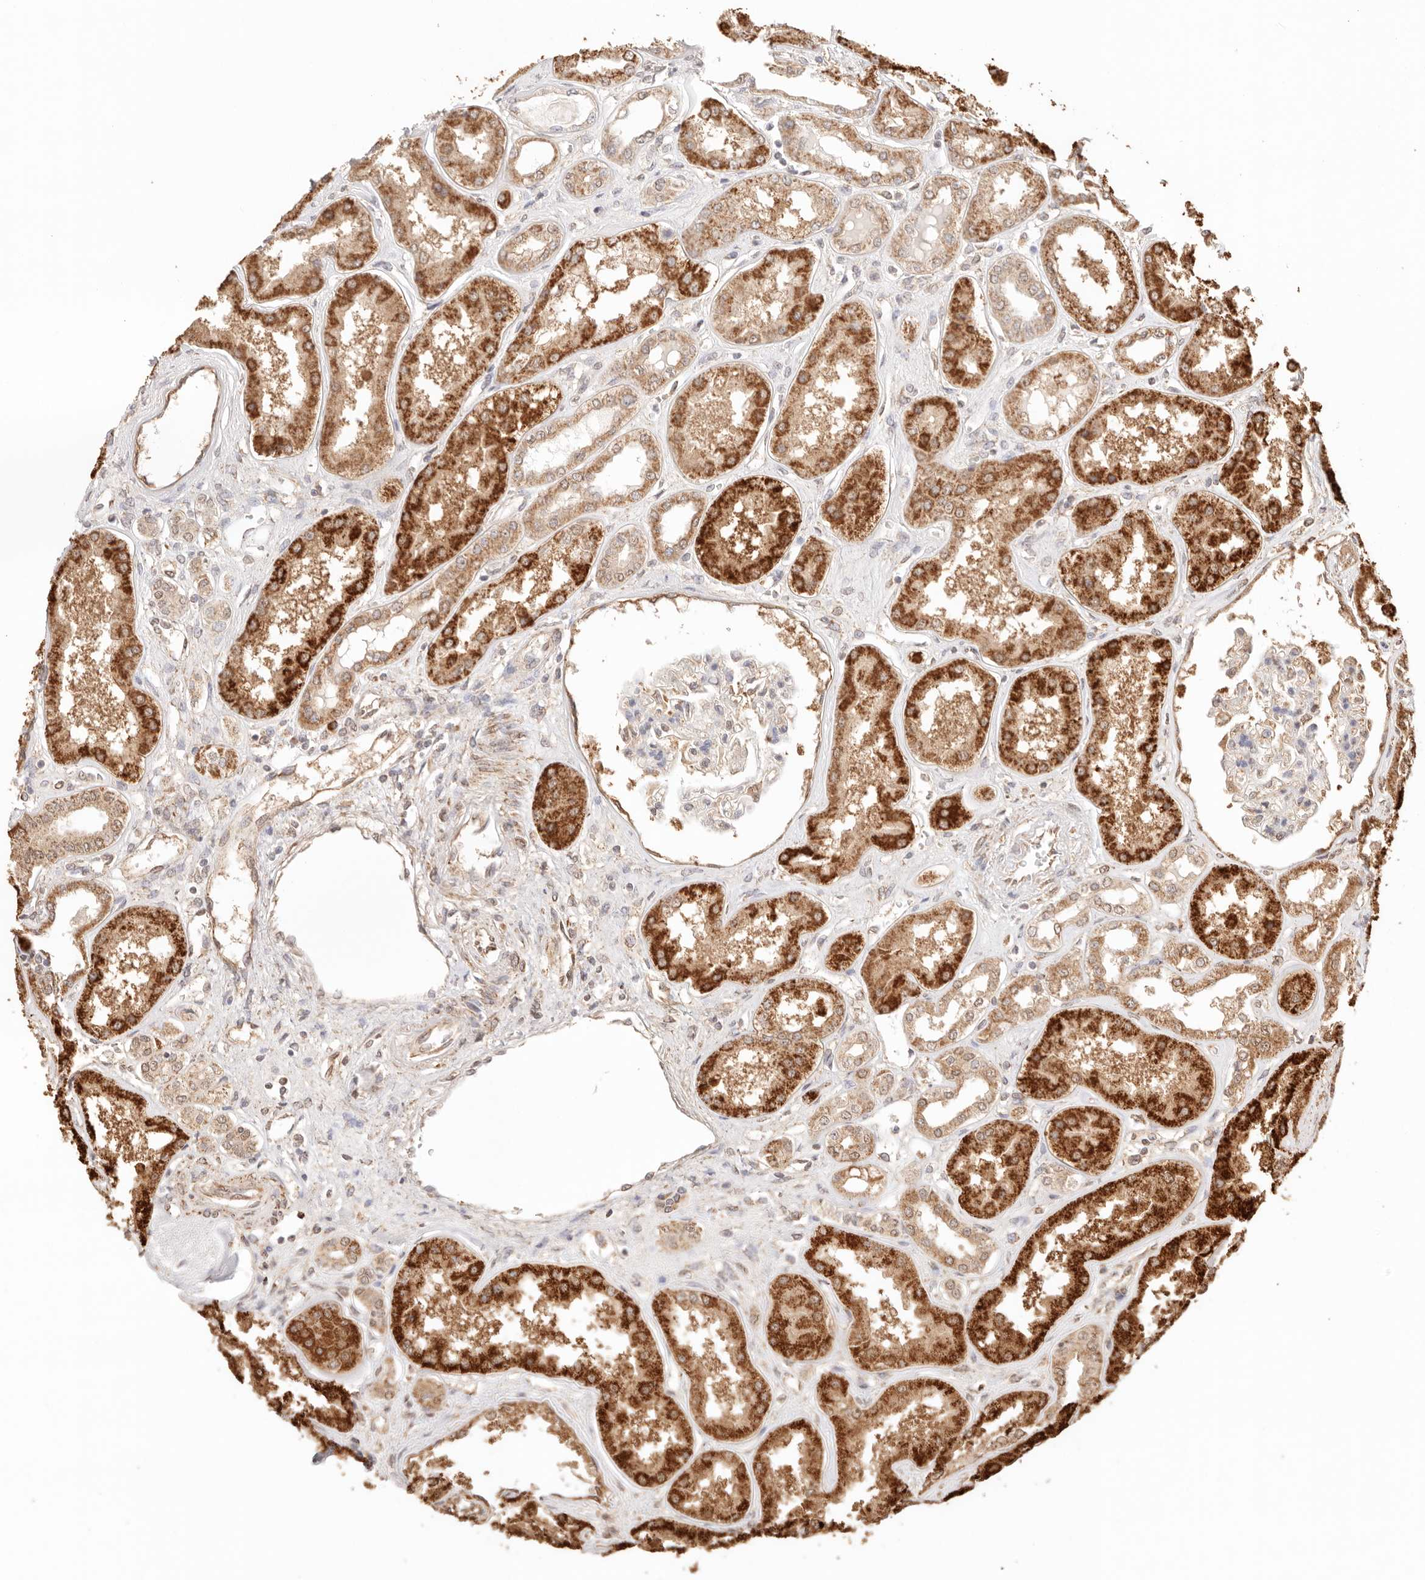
{"staining": {"intensity": "weak", "quantity": "<25%", "location": "cytoplasmic/membranous,nuclear"}, "tissue": "kidney", "cell_type": "Cells in glomeruli", "image_type": "normal", "snomed": [{"axis": "morphology", "description": "Normal tissue, NOS"}, {"axis": "topography", "description": "Kidney"}], "caption": "Immunohistochemistry (IHC) micrograph of normal human kidney stained for a protein (brown), which shows no expression in cells in glomeruli.", "gene": "IL1R2", "patient": {"sex": "female", "age": 56}}